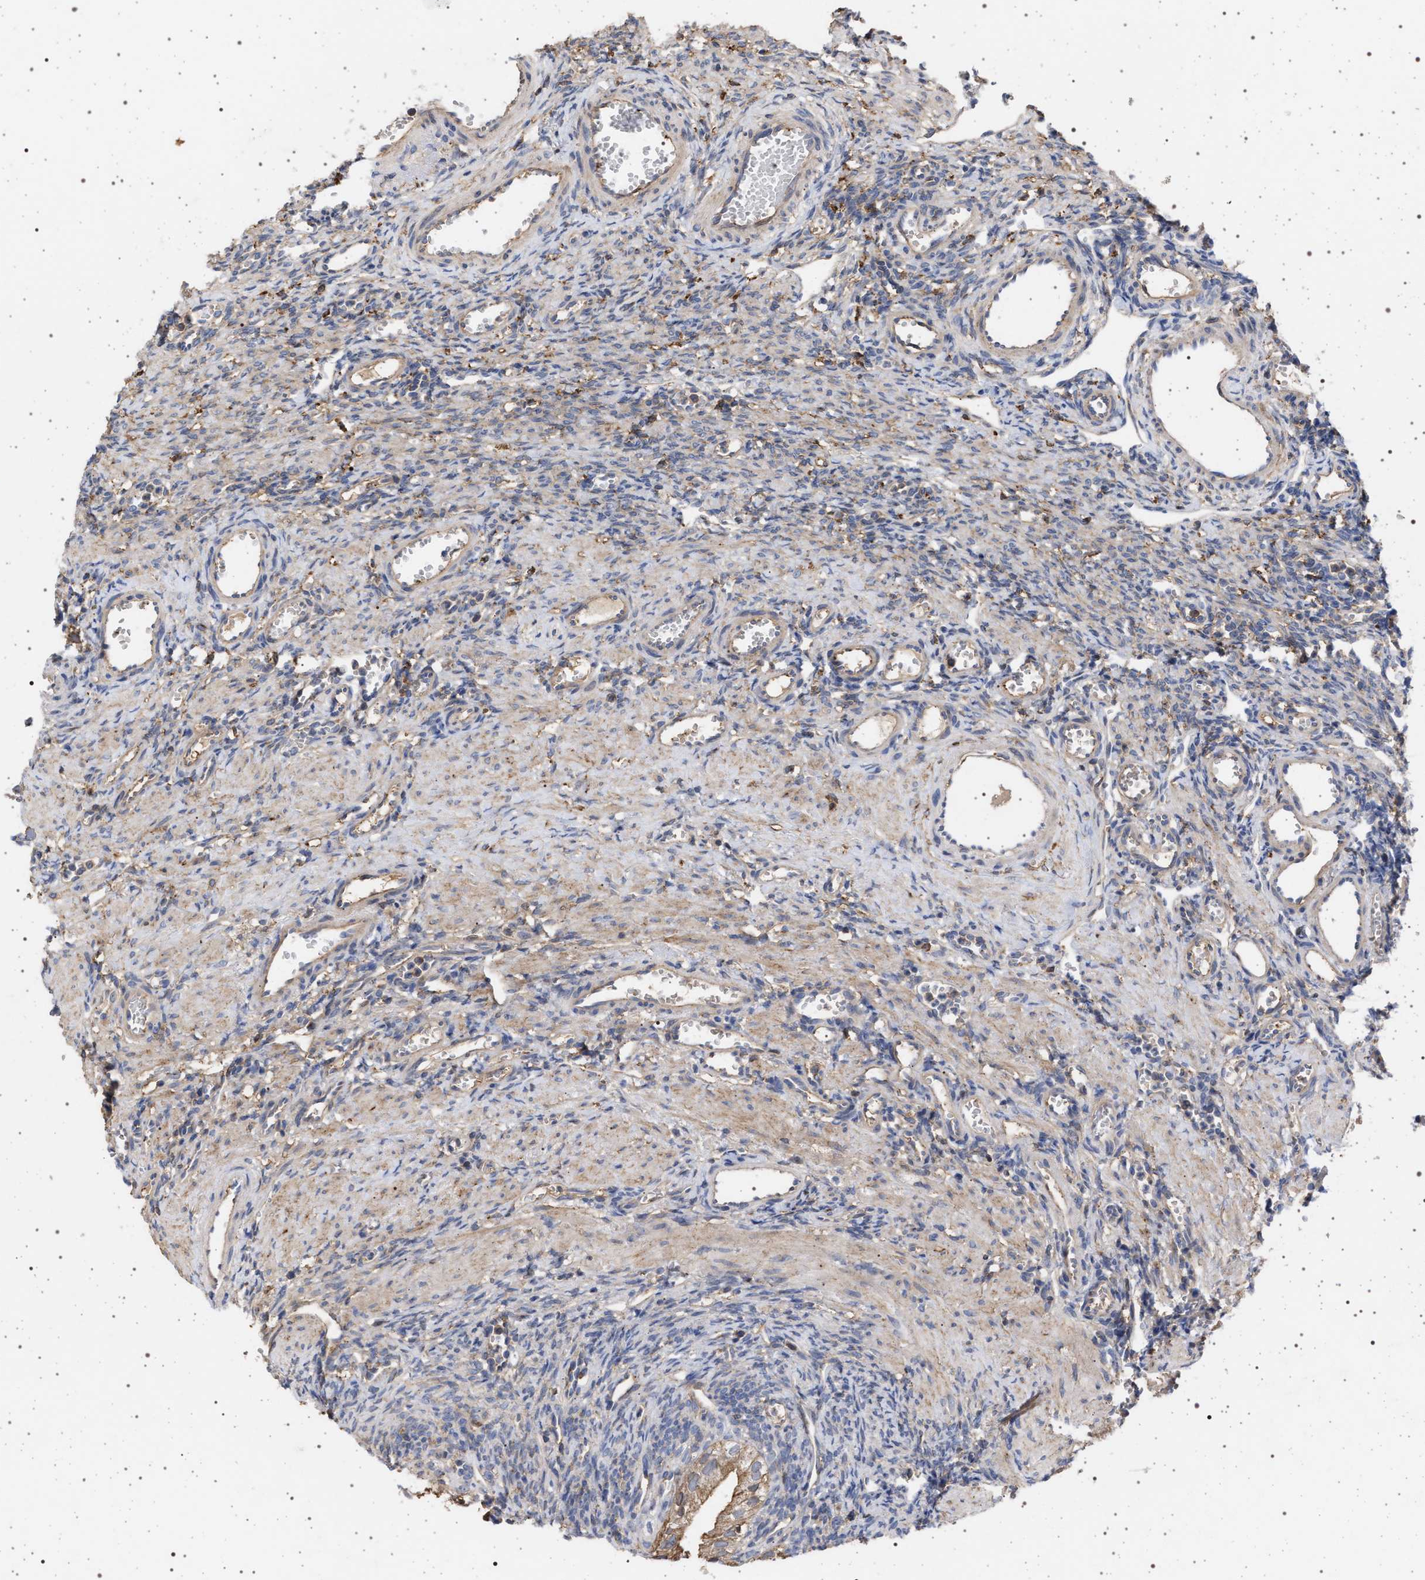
{"staining": {"intensity": "weak", "quantity": "<25%", "location": "cytoplasmic/membranous"}, "tissue": "ovary", "cell_type": "Follicle cells", "image_type": "normal", "snomed": [{"axis": "morphology", "description": "Normal tissue, NOS"}, {"axis": "topography", "description": "Ovary"}], "caption": "Immunohistochemistry (IHC) histopathology image of unremarkable ovary: ovary stained with DAB shows no significant protein staining in follicle cells.", "gene": "PLG", "patient": {"sex": "female", "age": 33}}